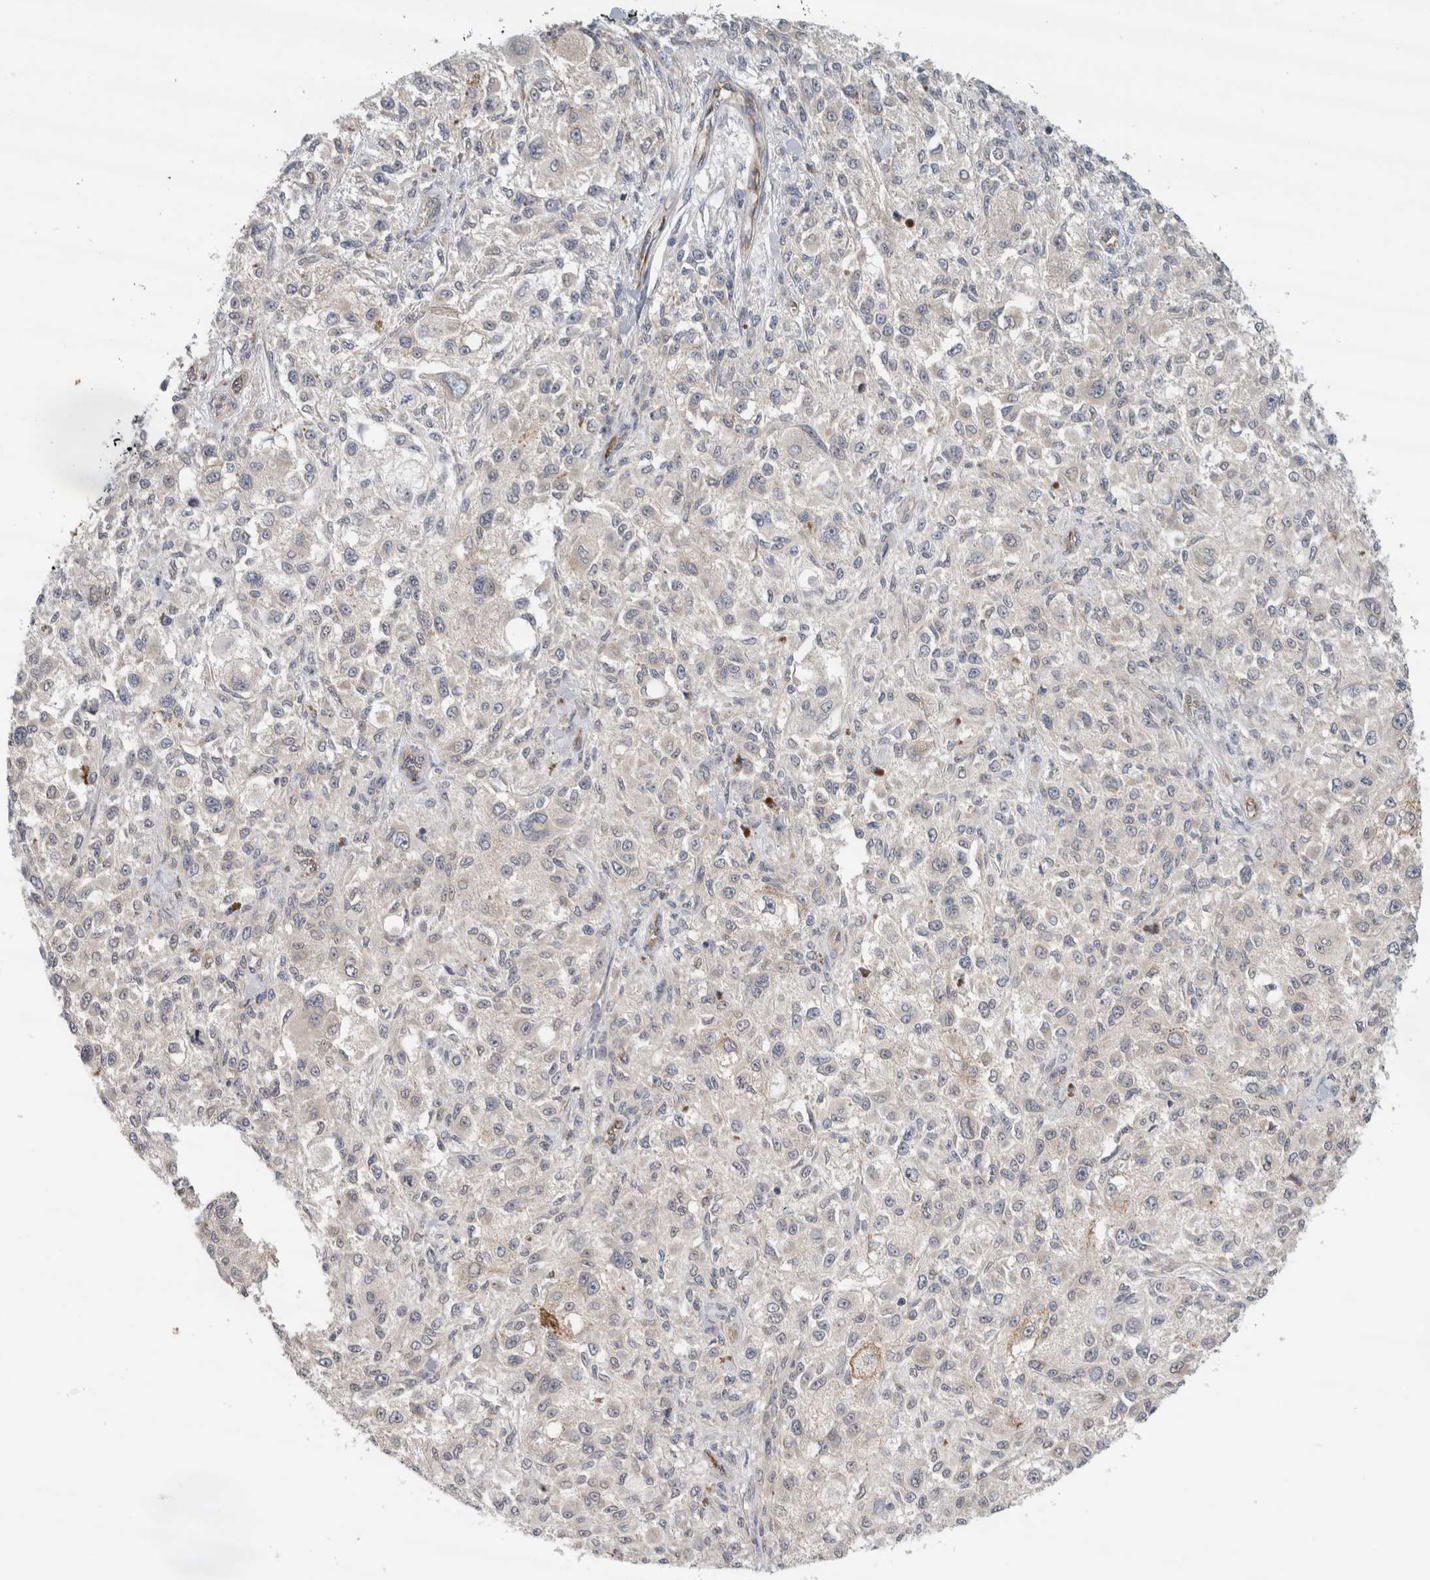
{"staining": {"intensity": "negative", "quantity": "none", "location": "none"}, "tissue": "melanoma", "cell_type": "Tumor cells", "image_type": "cancer", "snomed": [{"axis": "morphology", "description": "Necrosis, NOS"}, {"axis": "morphology", "description": "Malignant melanoma, NOS"}, {"axis": "topography", "description": "Skin"}], "caption": "DAB immunohistochemical staining of human melanoma demonstrates no significant positivity in tumor cells. (DAB immunohistochemistry (IHC) with hematoxylin counter stain).", "gene": "EIF4G3", "patient": {"sex": "female", "age": 87}}